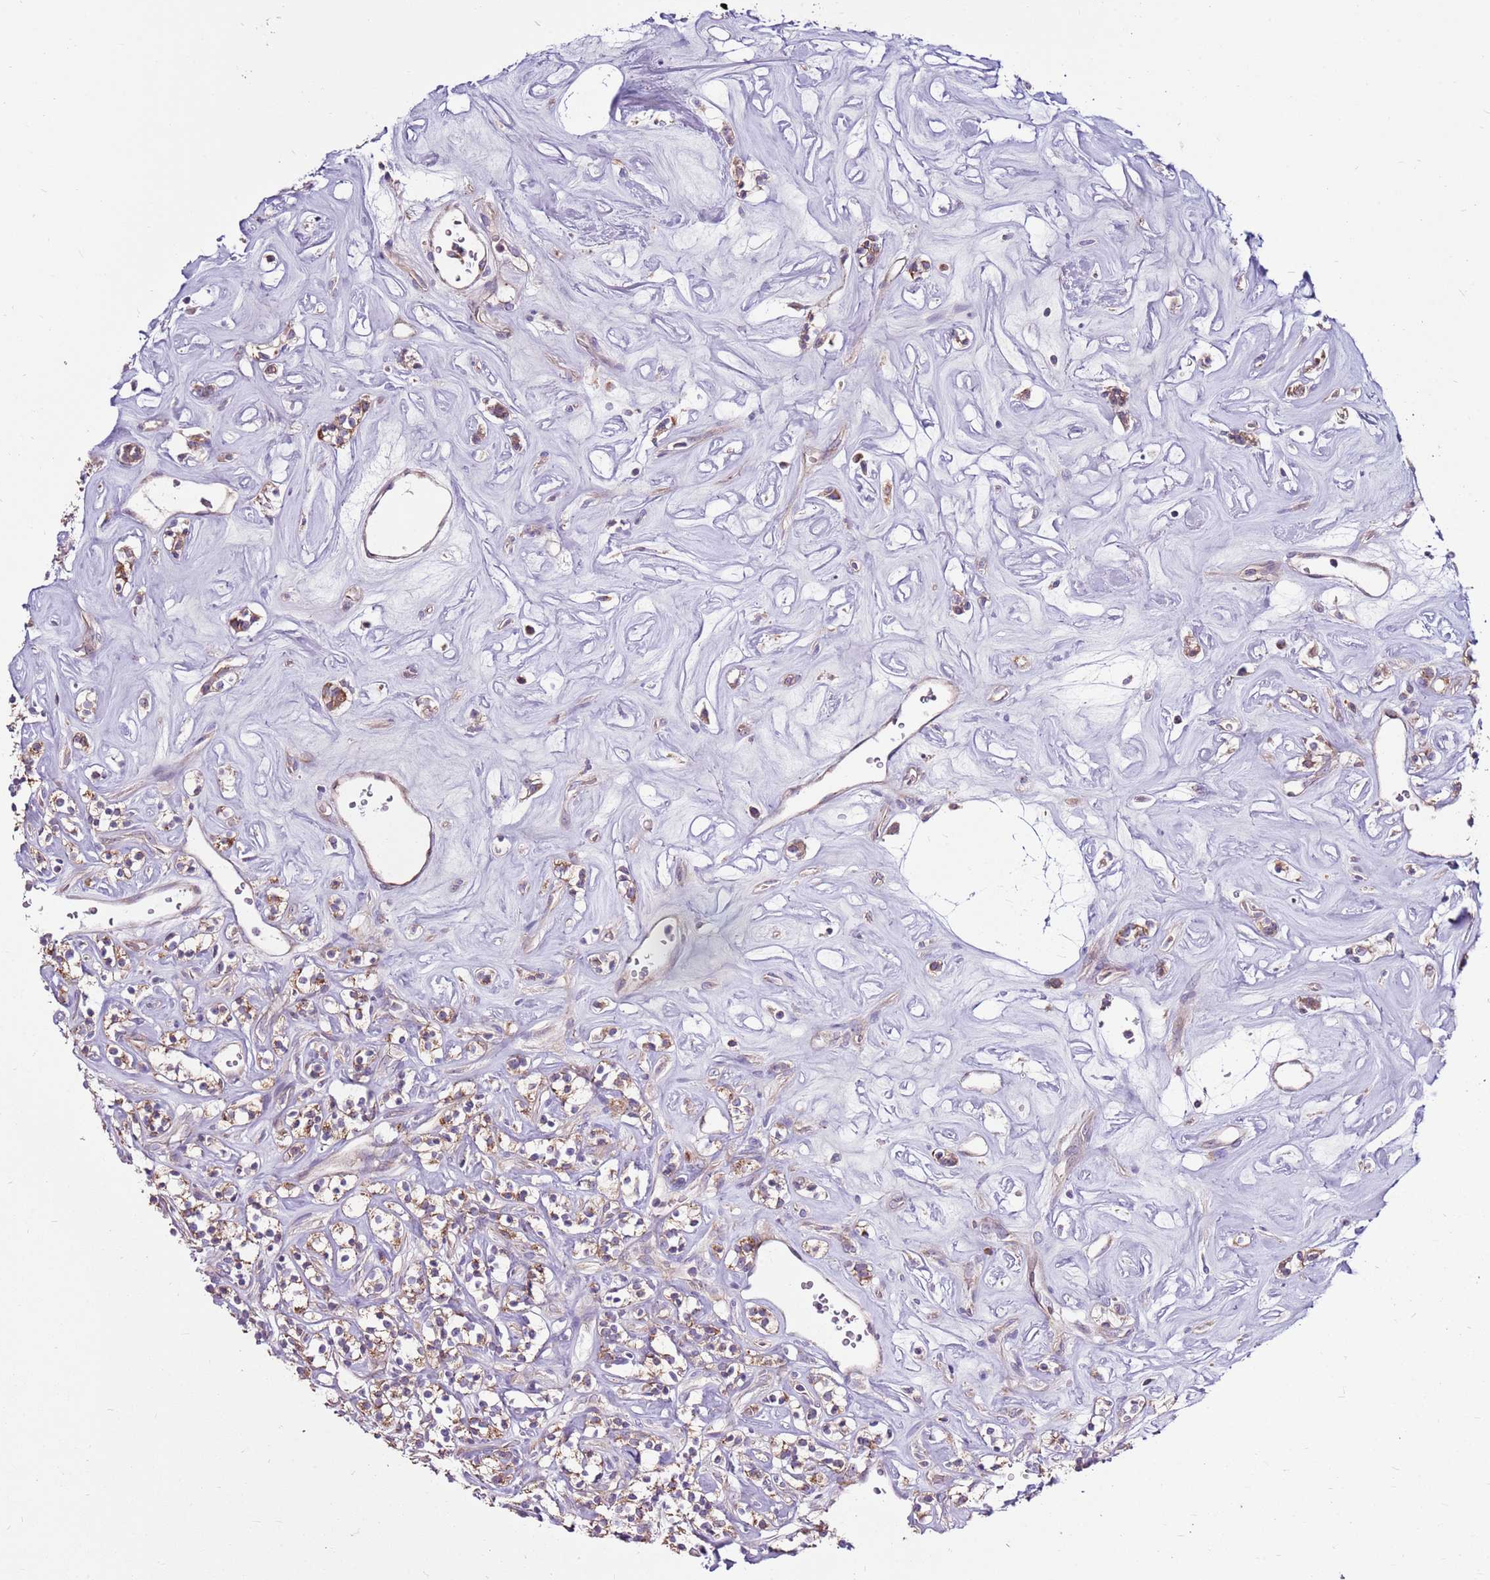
{"staining": {"intensity": "moderate", "quantity": ">75%", "location": "cytoplasmic/membranous"}, "tissue": "renal cancer", "cell_type": "Tumor cells", "image_type": "cancer", "snomed": [{"axis": "morphology", "description": "Adenocarcinoma, NOS"}, {"axis": "topography", "description": "Kidney"}], "caption": "Protein staining by IHC reveals moderate cytoplasmic/membranous expression in approximately >75% of tumor cells in renal cancer (adenocarcinoma).", "gene": "SMG1", "patient": {"sex": "male", "age": 77}}